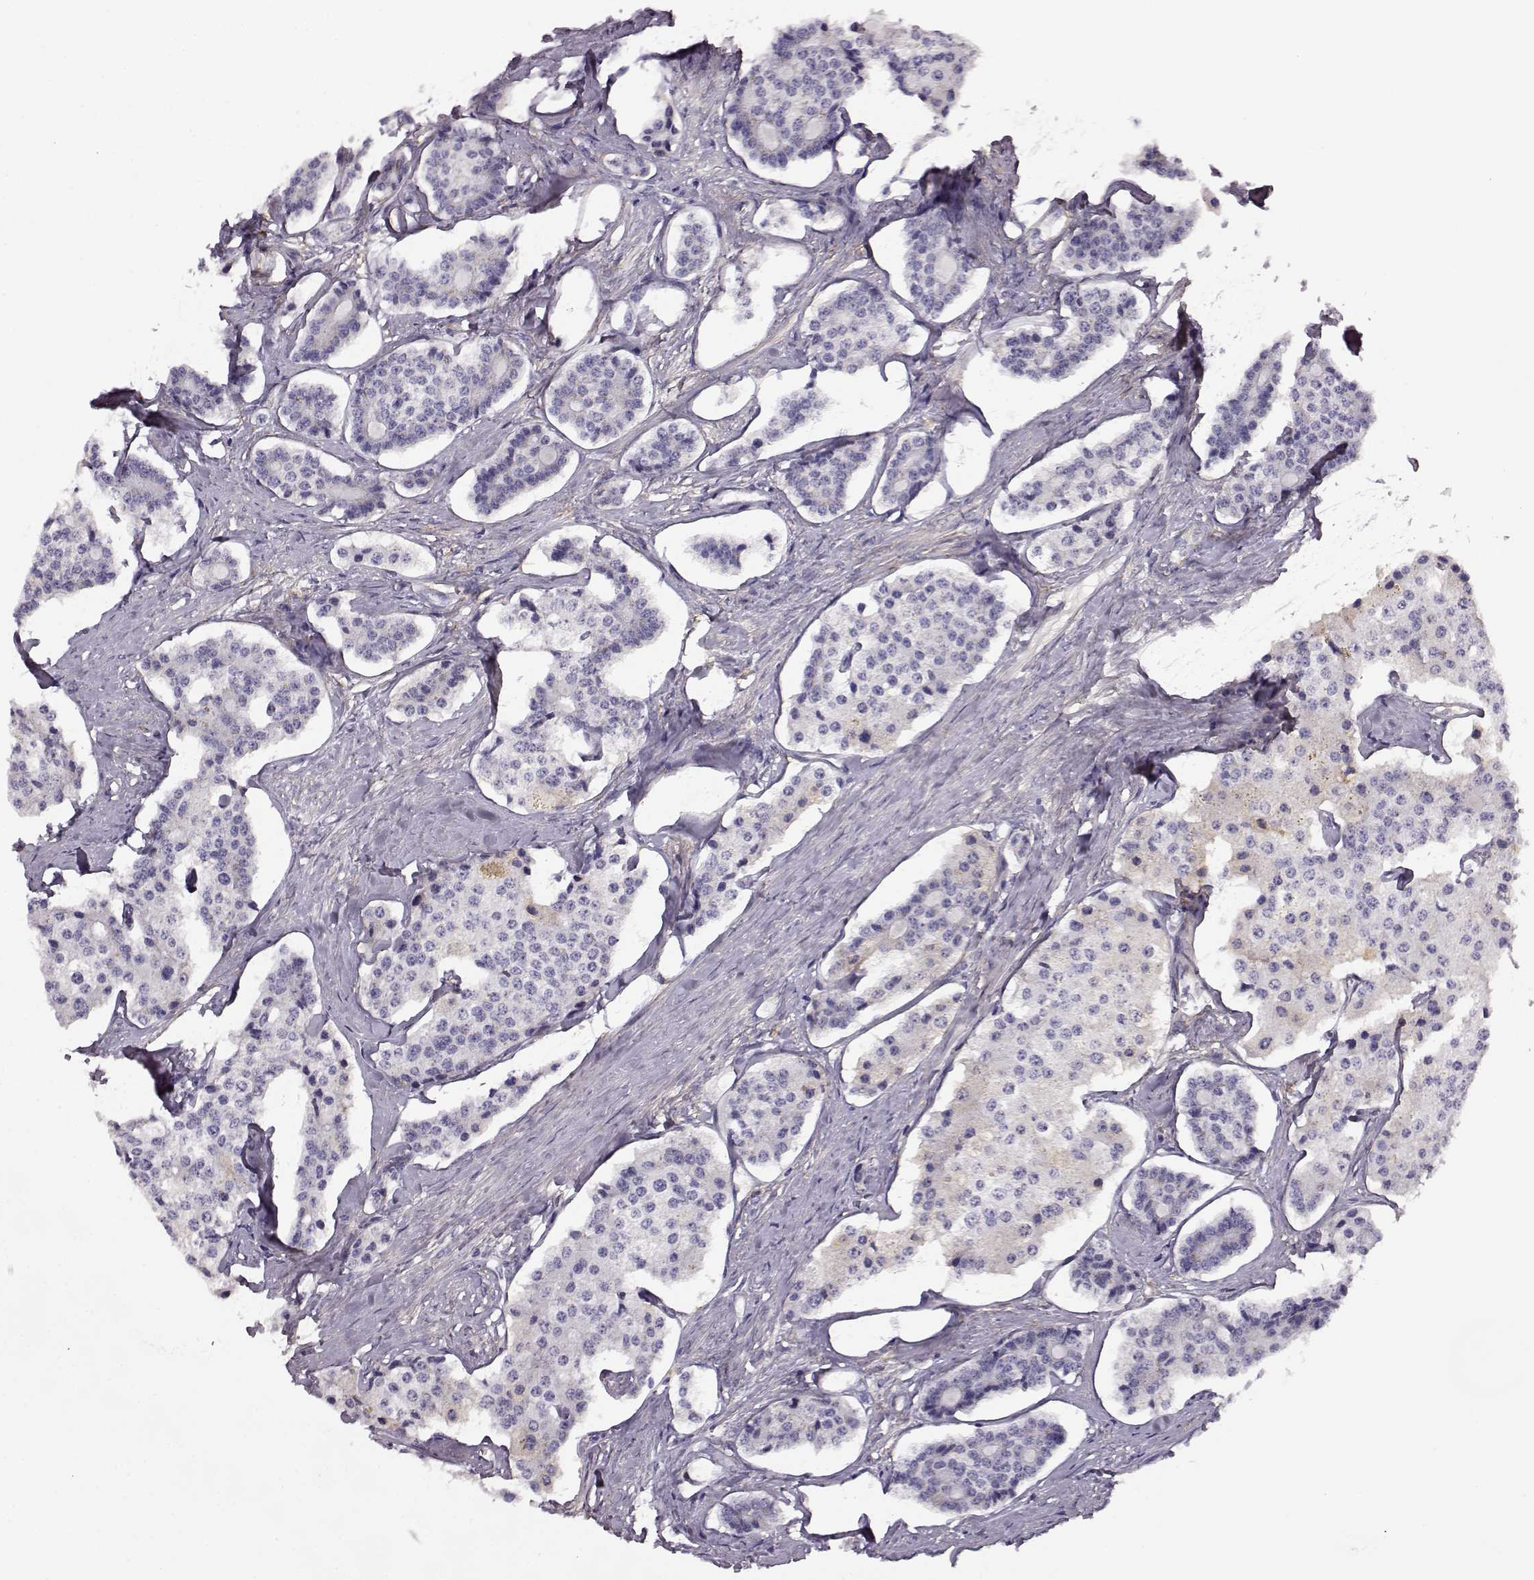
{"staining": {"intensity": "negative", "quantity": "none", "location": "none"}, "tissue": "carcinoid", "cell_type": "Tumor cells", "image_type": "cancer", "snomed": [{"axis": "morphology", "description": "Carcinoid, malignant, NOS"}, {"axis": "topography", "description": "Small intestine"}], "caption": "IHC image of neoplastic tissue: malignant carcinoid stained with DAB displays no significant protein expression in tumor cells.", "gene": "TRIM69", "patient": {"sex": "female", "age": 65}}